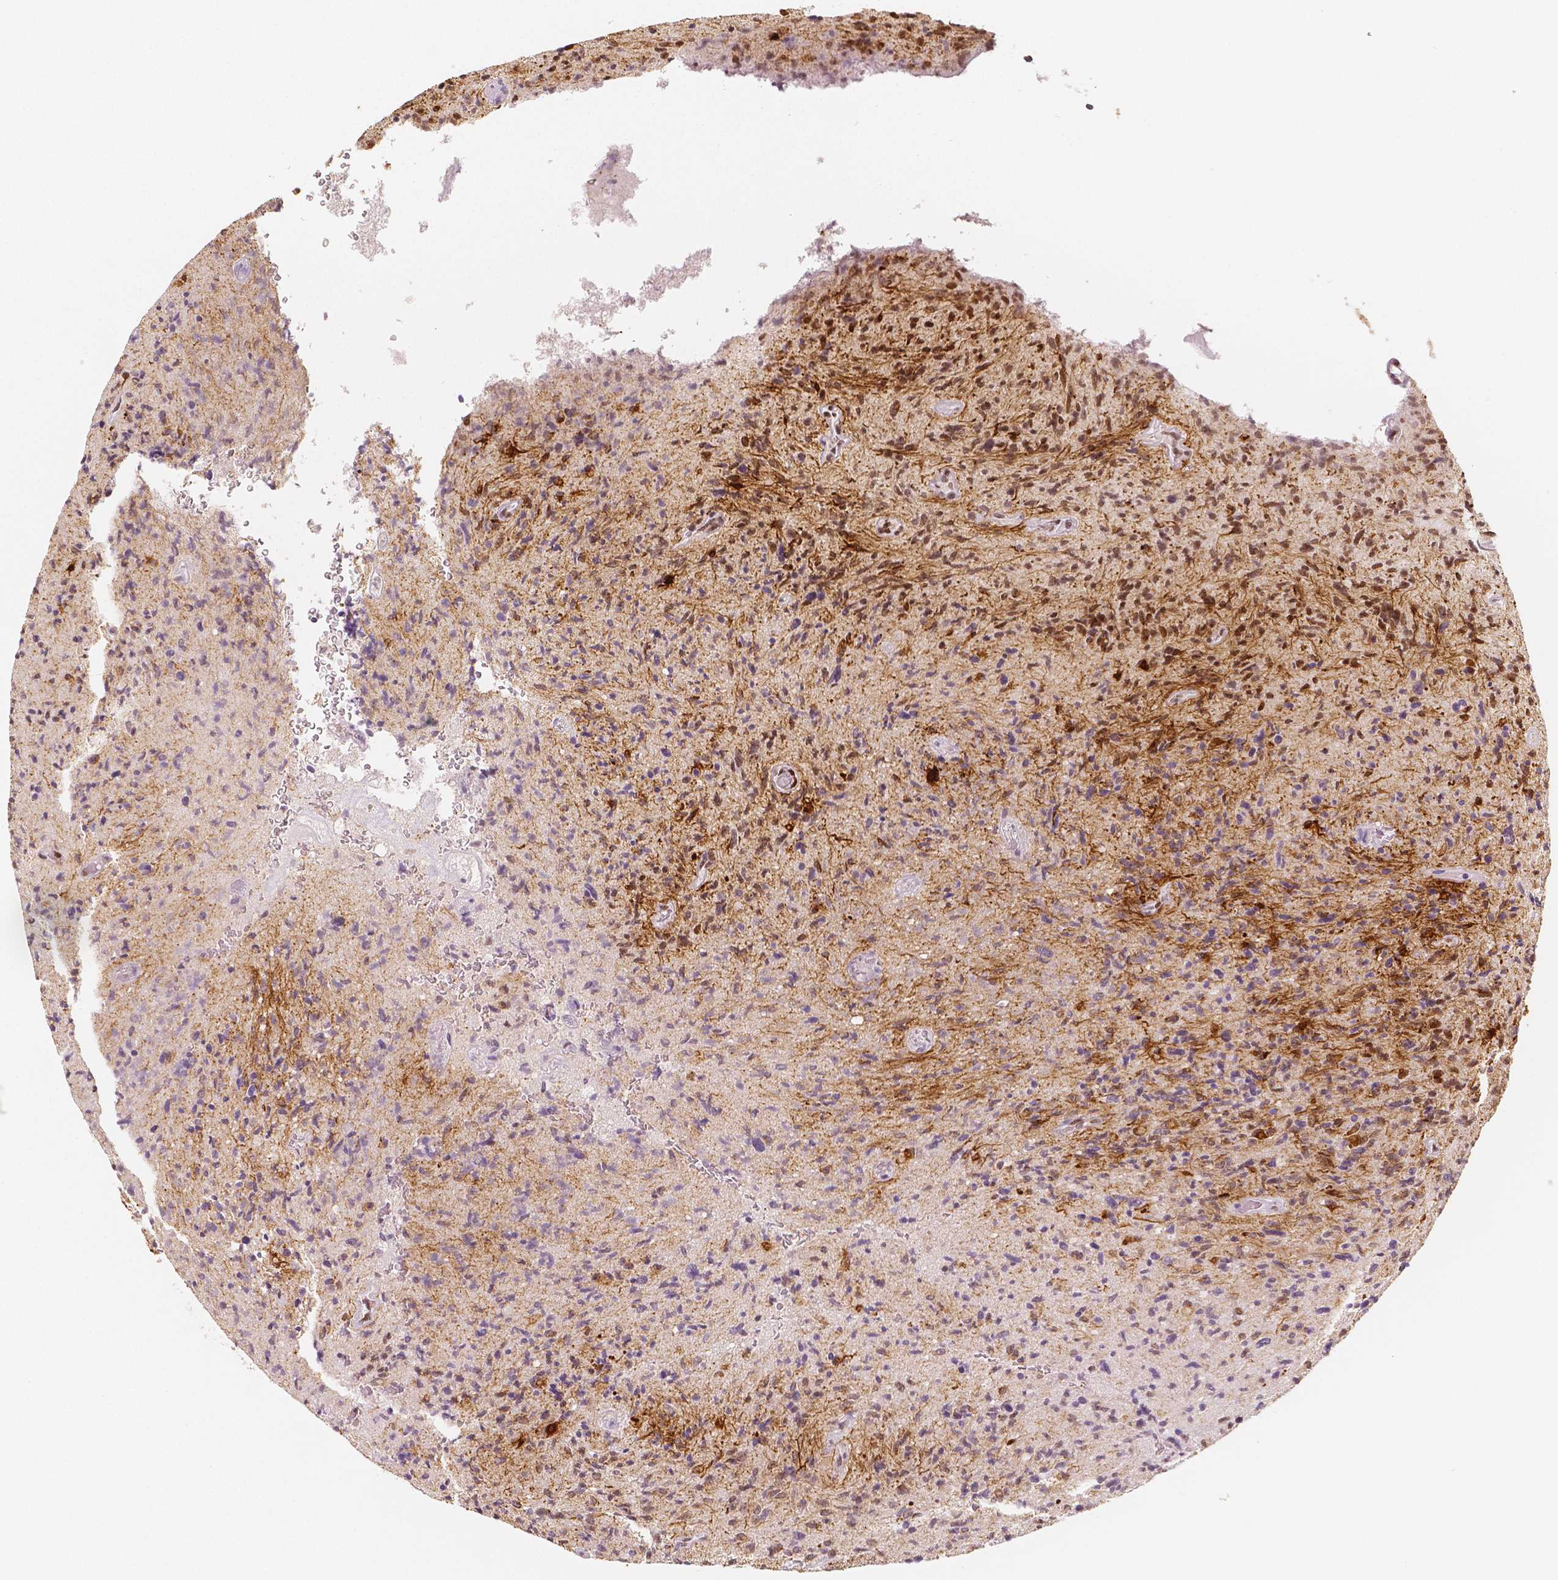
{"staining": {"intensity": "weak", "quantity": "<25%", "location": "cytoplasmic/membranous"}, "tissue": "glioma", "cell_type": "Tumor cells", "image_type": "cancer", "snomed": [{"axis": "morphology", "description": "Glioma, malignant, High grade"}, {"axis": "topography", "description": "Brain"}], "caption": "Human malignant glioma (high-grade) stained for a protein using IHC reveals no expression in tumor cells.", "gene": "KDM5B", "patient": {"sex": "male", "age": 54}}